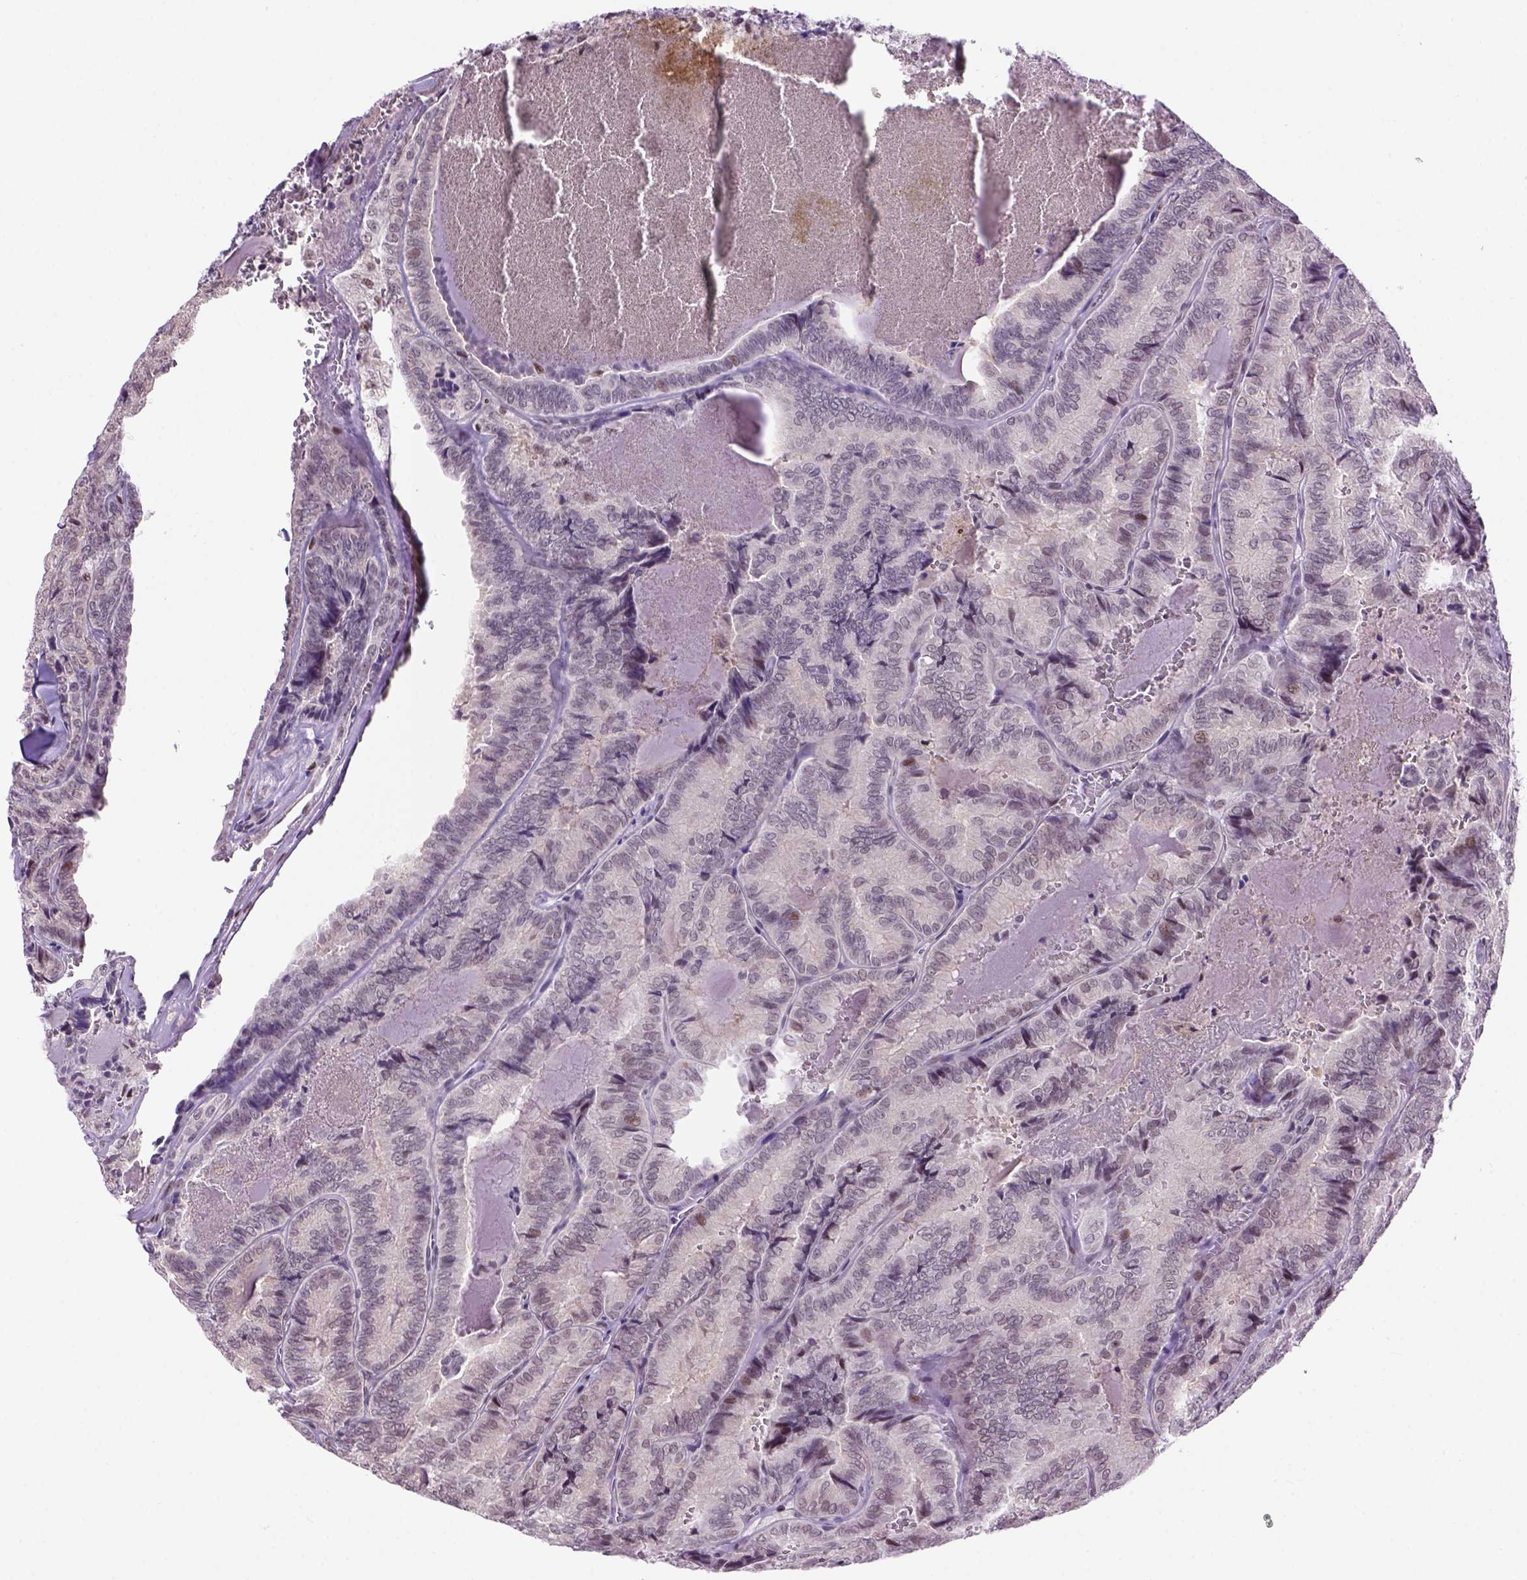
{"staining": {"intensity": "moderate", "quantity": "<25%", "location": "nuclear"}, "tissue": "thyroid cancer", "cell_type": "Tumor cells", "image_type": "cancer", "snomed": [{"axis": "morphology", "description": "Papillary adenocarcinoma, NOS"}, {"axis": "topography", "description": "Thyroid gland"}], "caption": "Protein staining reveals moderate nuclear expression in approximately <25% of tumor cells in thyroid cancer. The protein of interest is shown in brown color, while the nuclei are stained blue.", "gene": "TBPL1", "patient": {"sex": "female", "age": 75}}